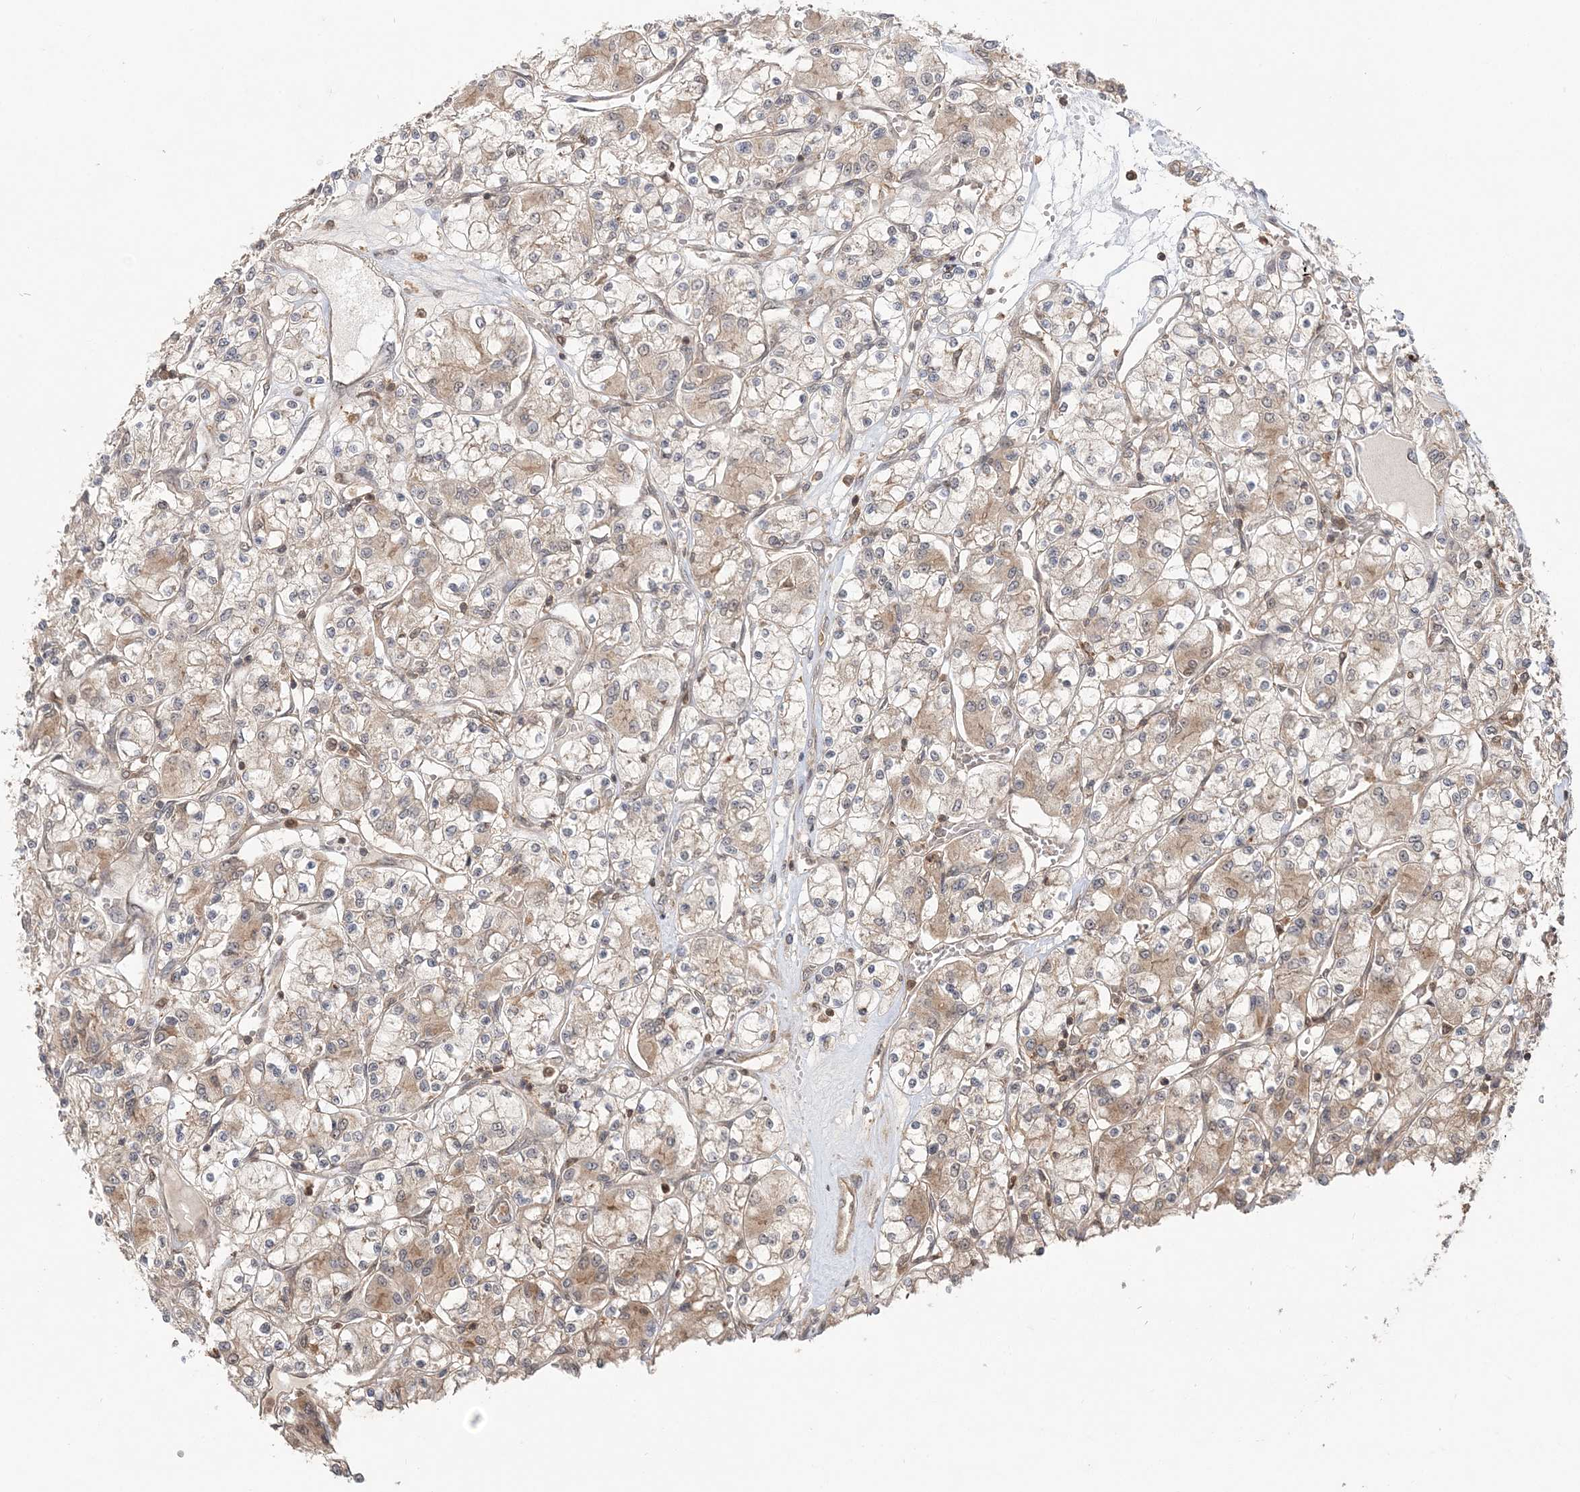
{"staining": {"intensity": "weak", "quantity": "25%-75%", "location": "cytoplasmic/membranous"}, "tissue": "renal cancer", "cell_type": "Tumor cells", "image_type": "cancer", "snomed": [{"axis": "morphology", "description": "Adenocarcinoma, NOS"}, {"axis": "topography", "description": "Kidney"}], "caption": "Immunohistochemical staining of renal cancer displays low levels of weak cytoplasmic/membranous staining in approximately 25%-75% of tumor cells.", "gene": "CAB39", "patient": {"sex": "female", "age": 59}}